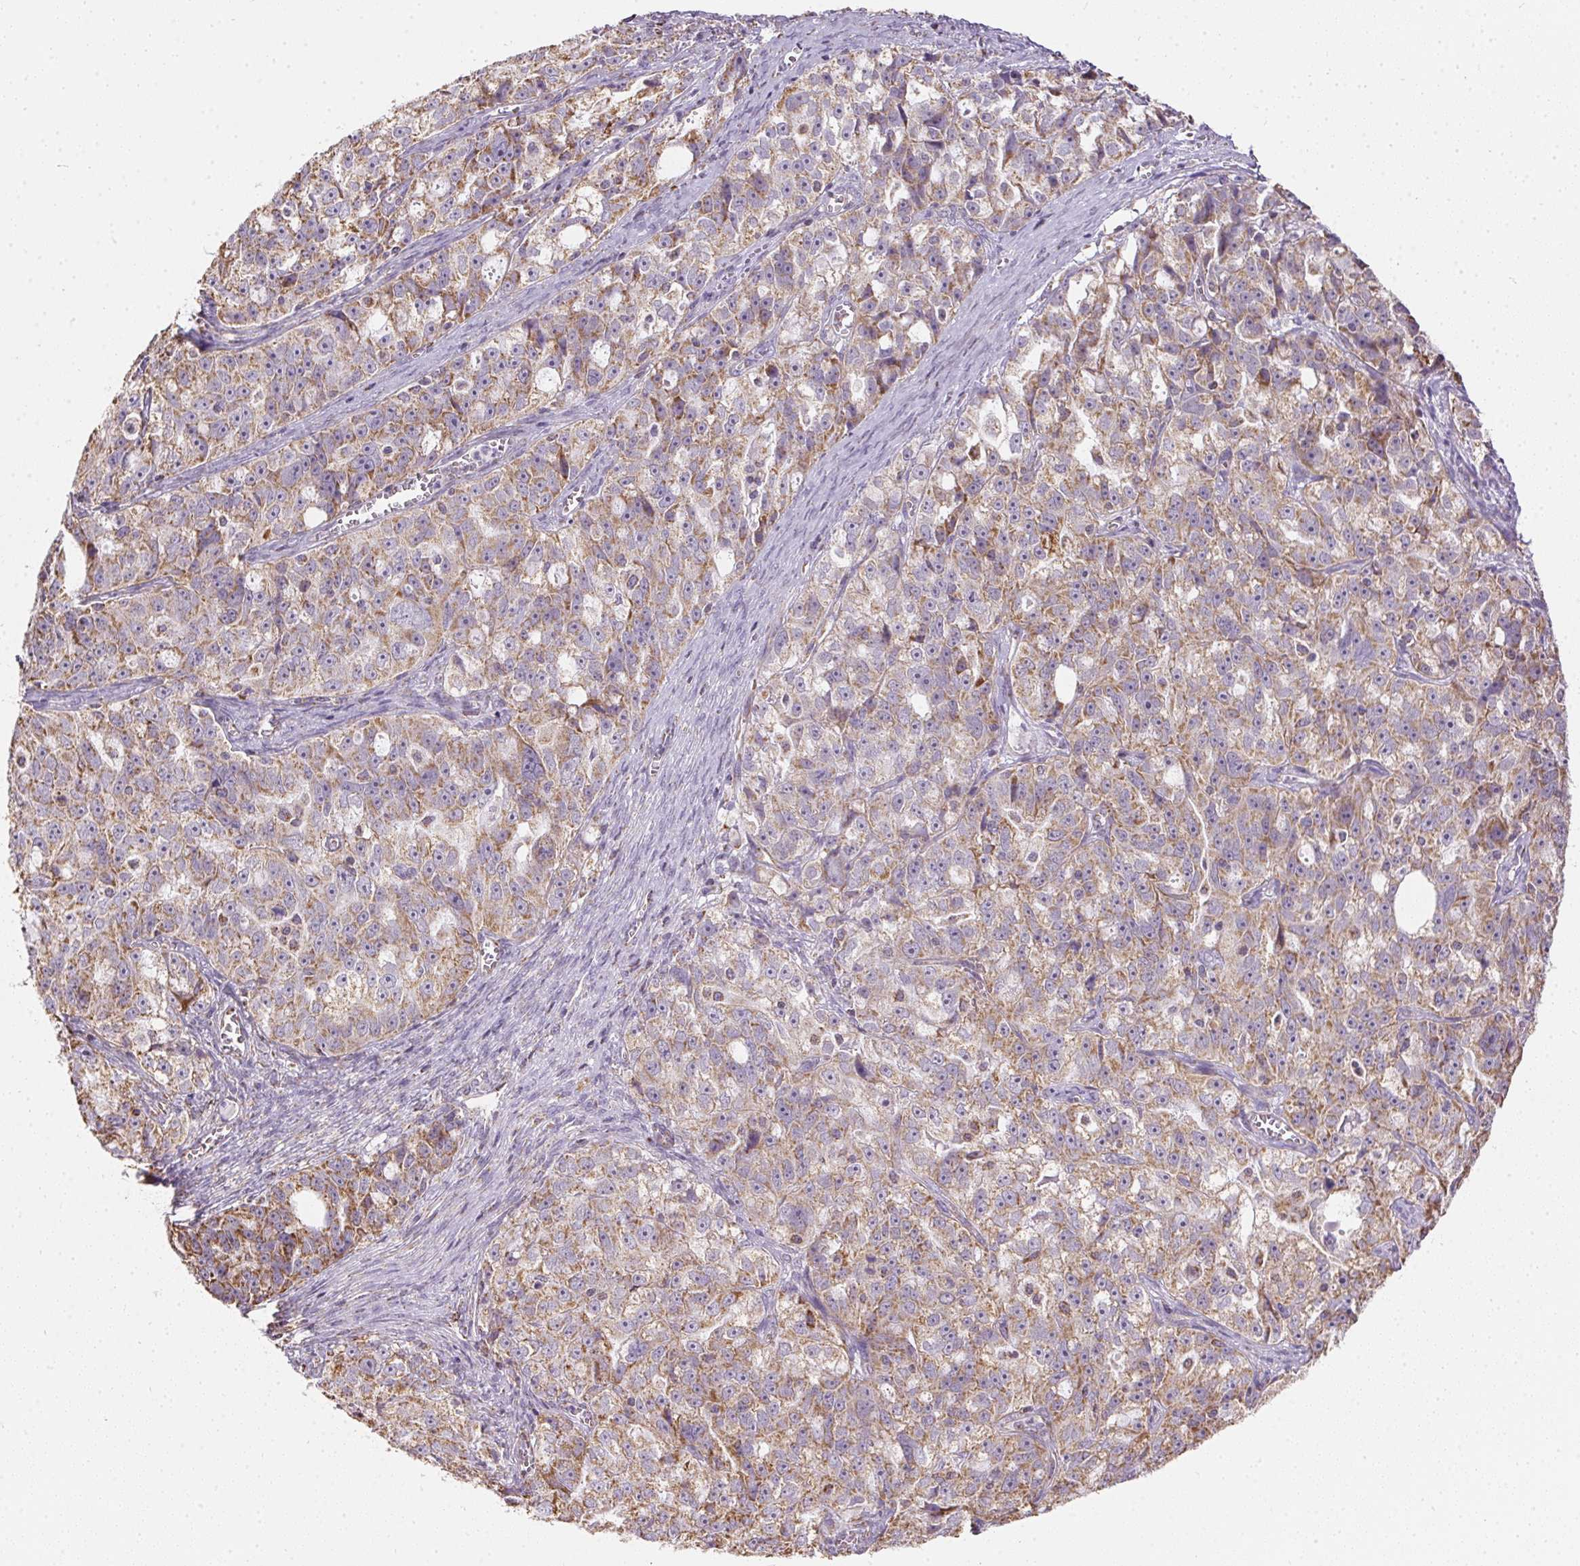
{"staining": {"intensity": "moderate", "quantity": ">75%", "location": "cytoplasmic/membranous"}, "tissue": "ovarian cancer", "cell_type": "Tumor cells", "image_type": "cancer", "snomed": [{"axis": "morphology", "description": "Cystadenocarcinoma, serous, NOS"}, {"axis": "topography", "description": "Ovary"}], "caption": "Protein expression analysis of serous cystadenocarcinoma (ovarian) demonstrates moderate cytoplasmic/membranous positivity in about >75% of tumor cells.", "gene": "MAPK11", "patient": {"sex": "female", "age": 51}}